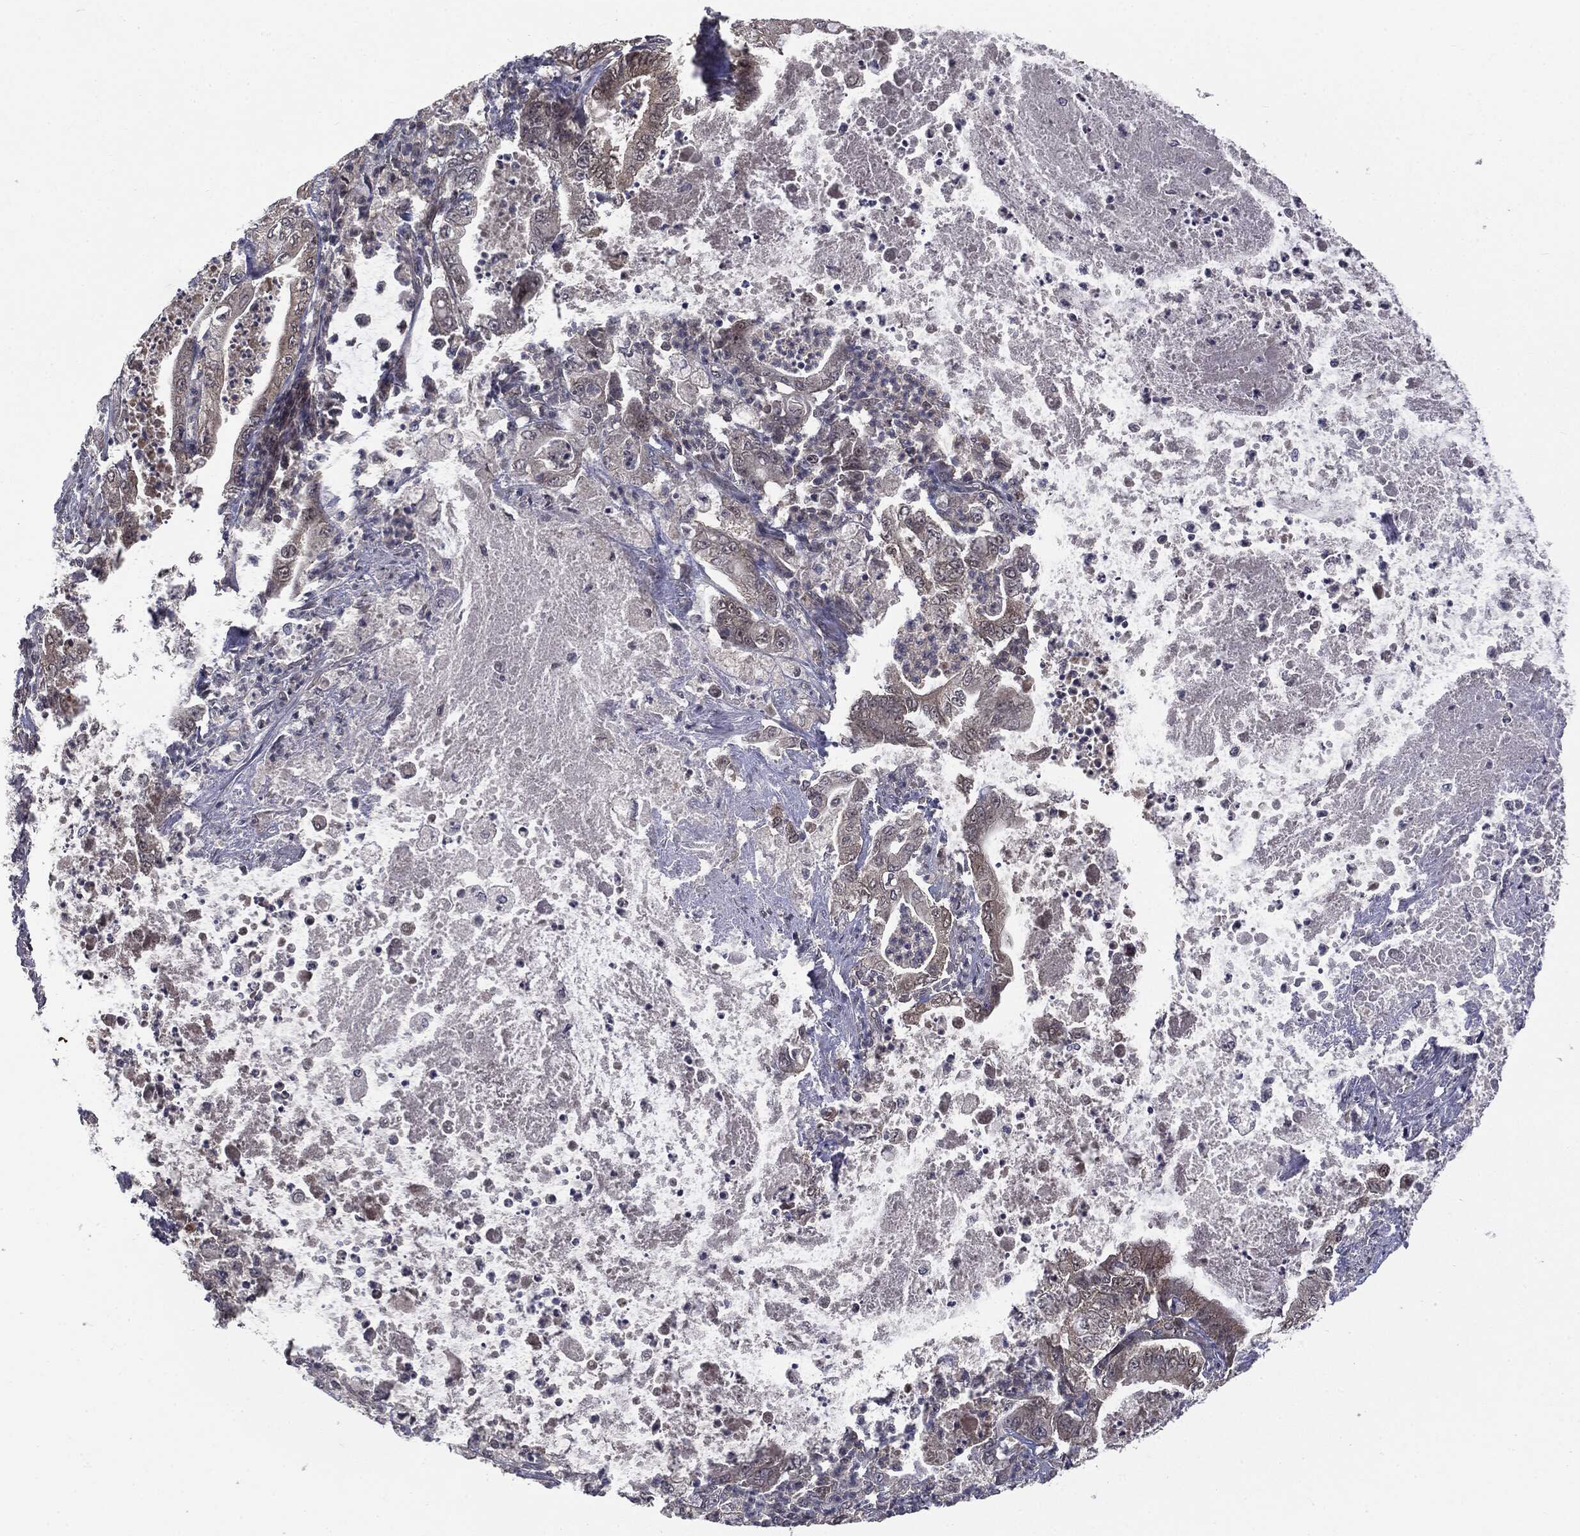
{"staining": {"intensity": "weak", "quantity": "25%-75%", "location": "cytoplasmic/membranous"}, "tissue": "pancreatic cancer", "cell_type": "Tumor cells", "image_type": "cancer", "snomed": [{"axis": "morphology", "description": "Adenocarcinoma, NOS"}, {"axis": "topography", "description": "Pancreas"}], "caption": "Weak cytoplasmic/membranous staining is present in about 25%-75% of tumor cells in pancreatic cancer.", "gene": "PTPA", "patient": {"sex": "male", "age": 71}}